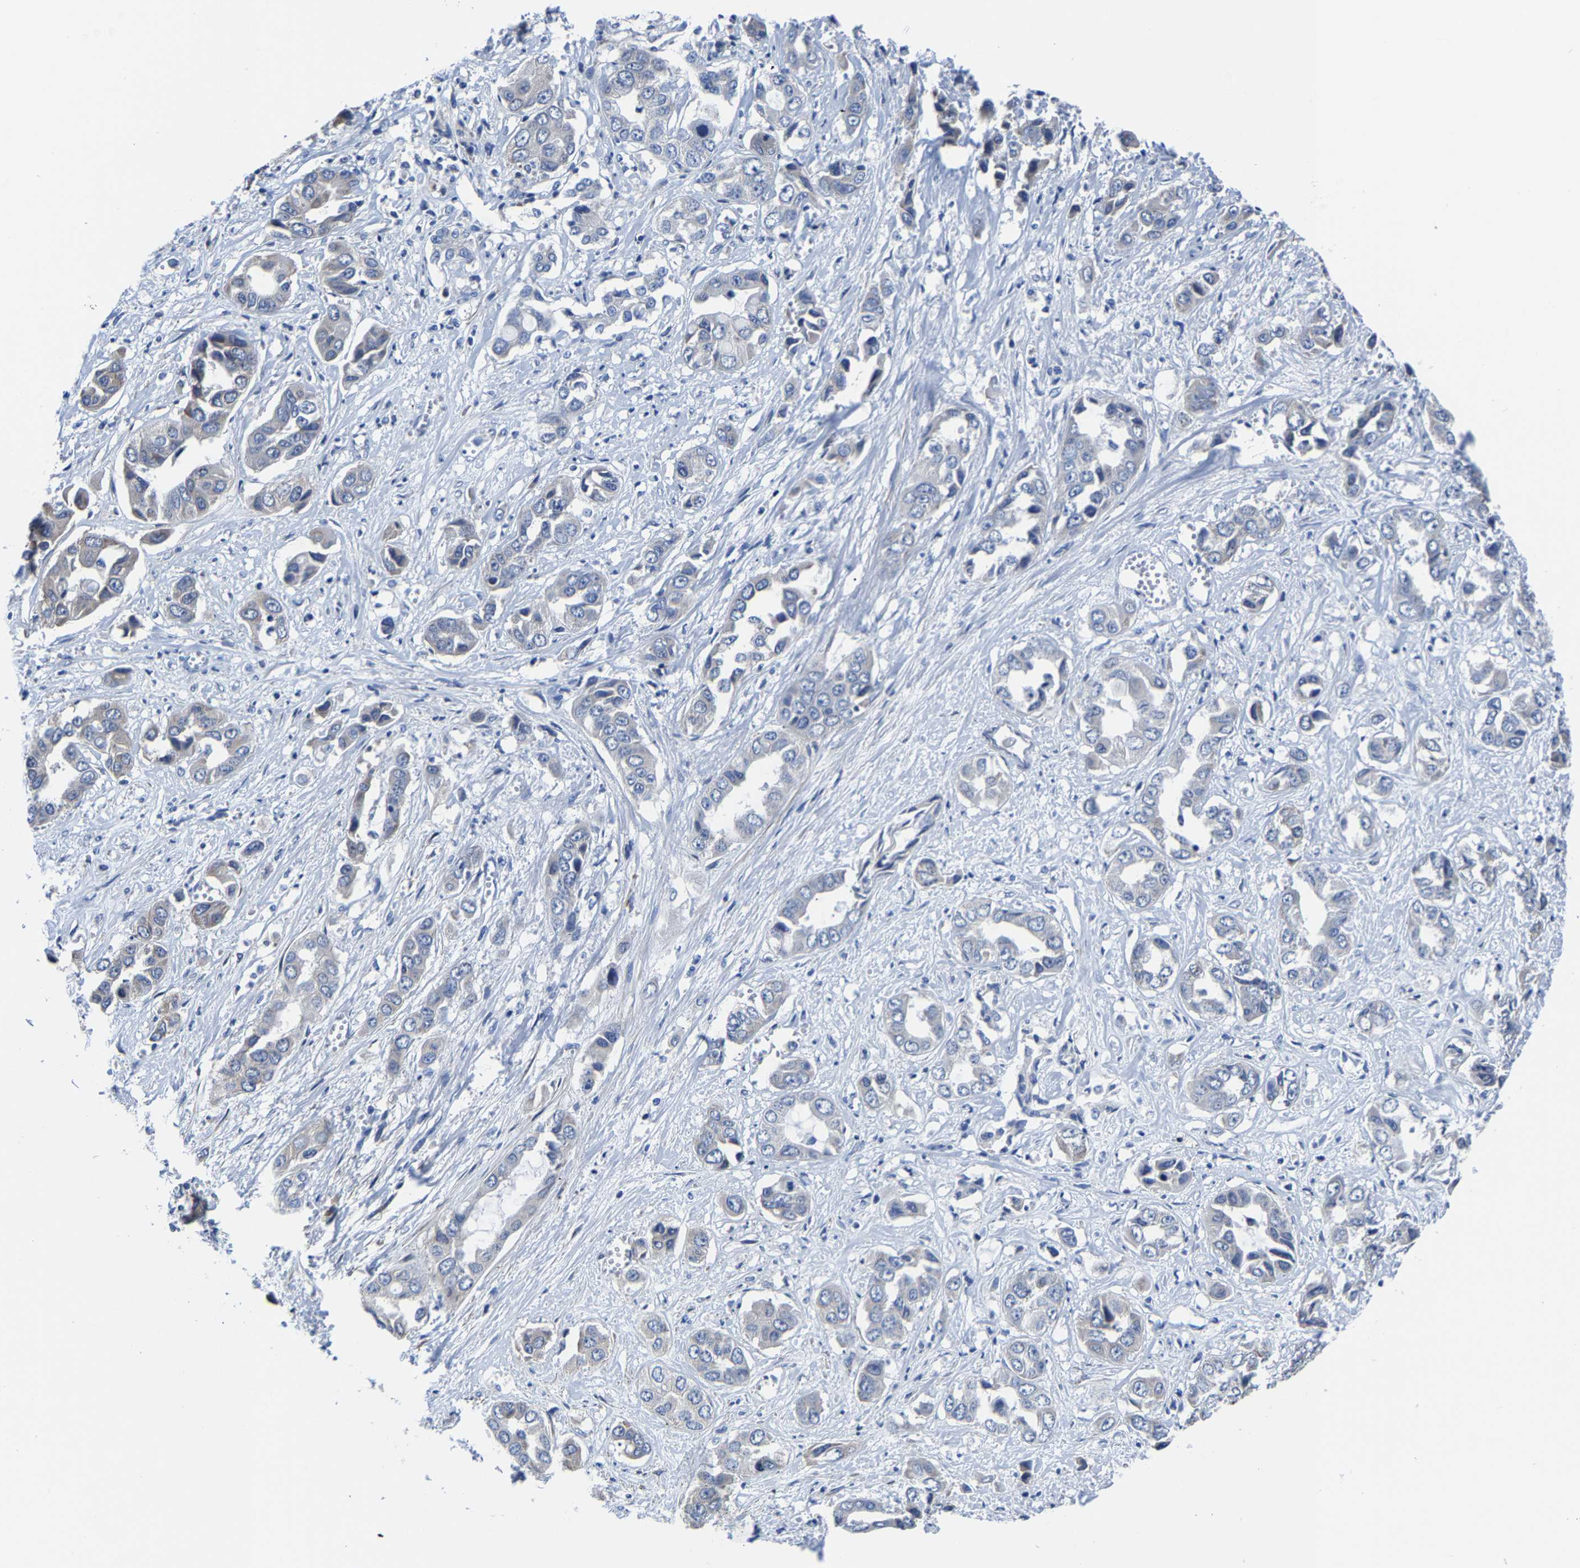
{"staining": {"intensity": "weak", "quantity": "<25%", "location": "cytoplasmic/membranous"}, "tissue": "liver cancer", "cell_type": "Tumor cells", "image_type": "cancer", "snomed": [{"axis": "morphology", "description": "Cholangiocarcinoma"}, {"axis": "topography", "description": "Liver"}], "caption": "IHC of liver cancer (cholangiocarcinoma) displays no positivity in tumor cells. Nuclei are stained in blue.", "gene": "SRPK2", "patient": {"sex": "female", "age": 52}}